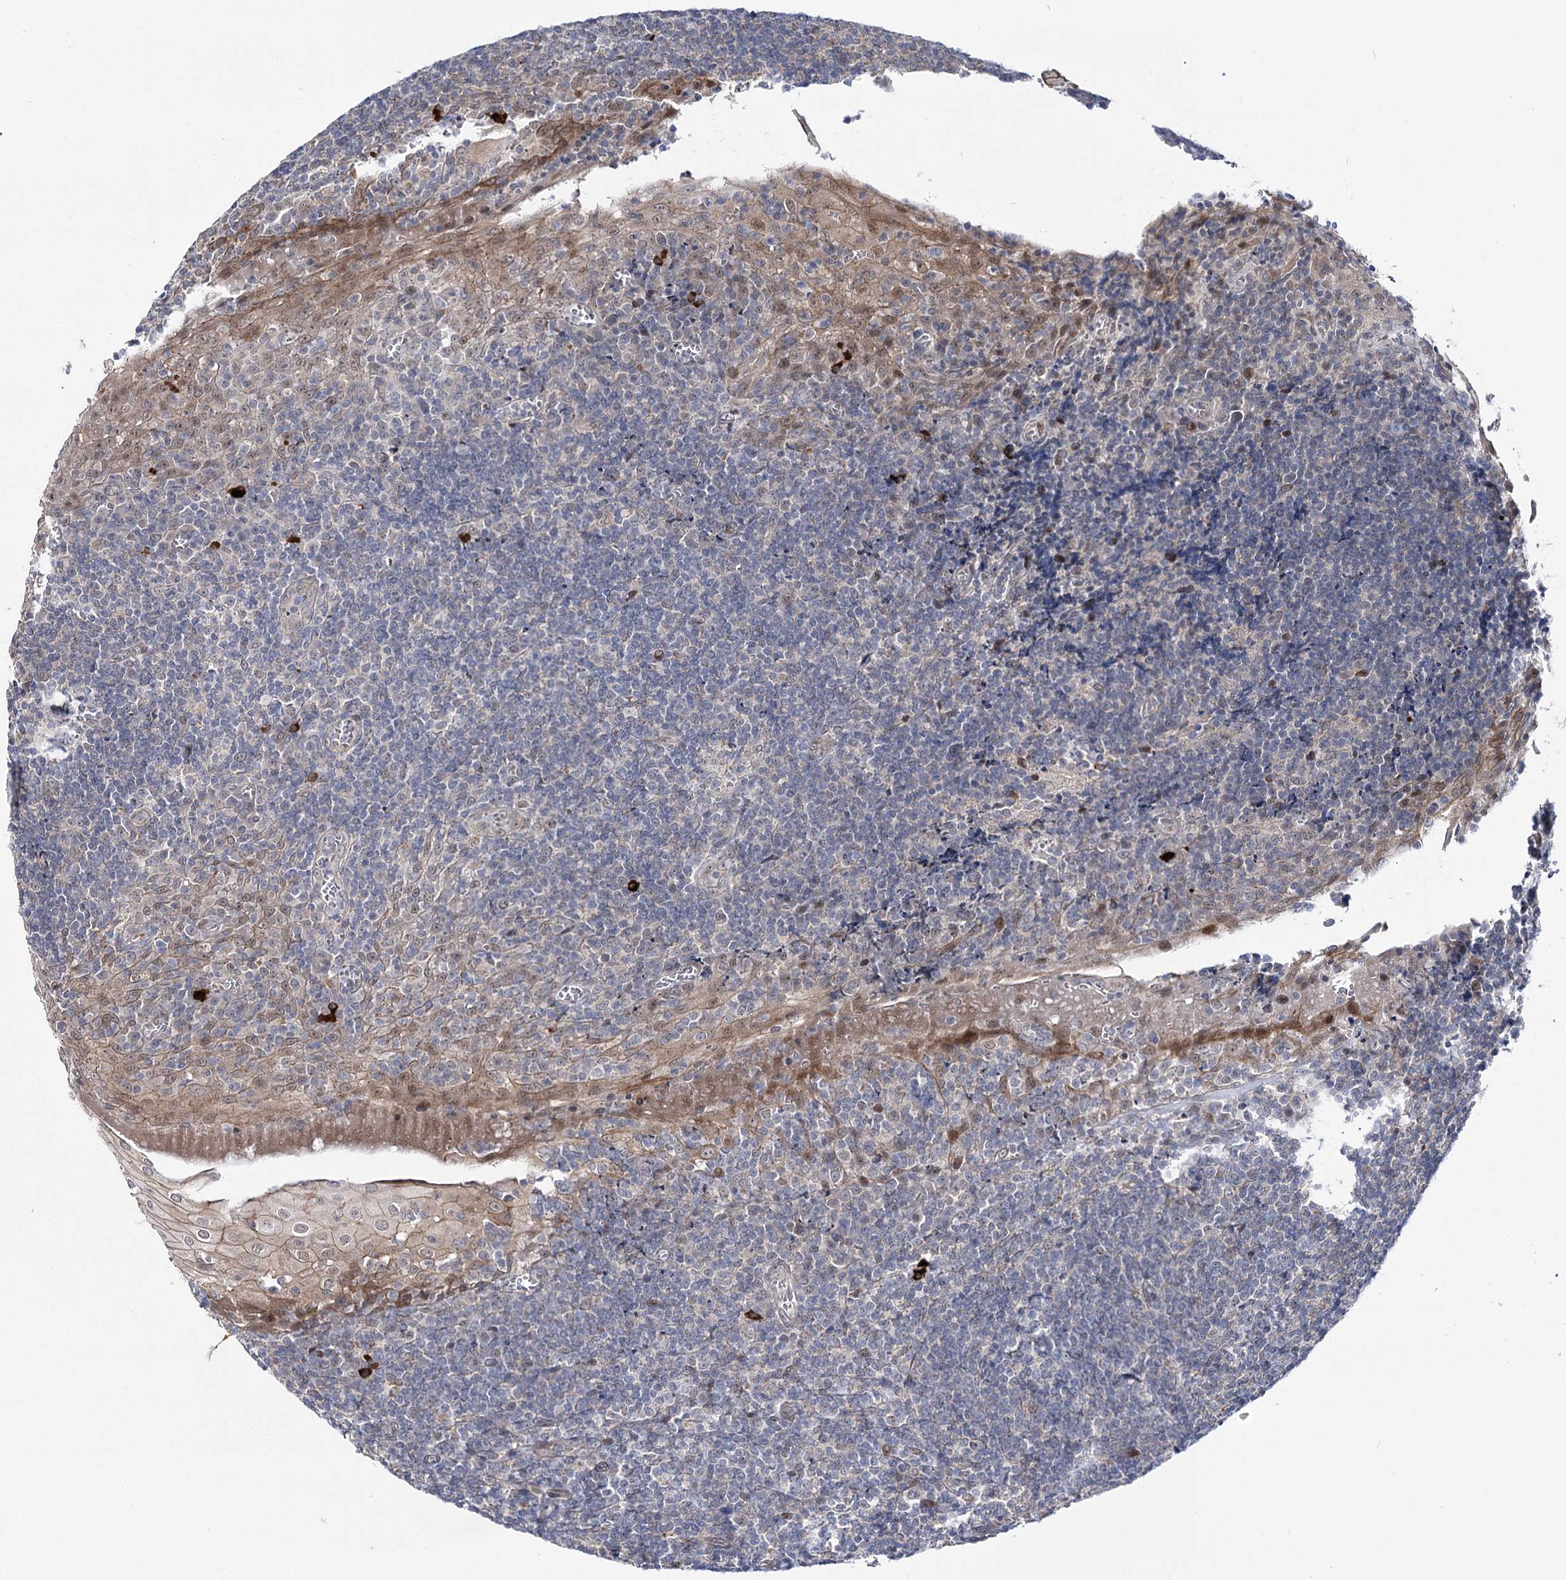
{"staining": {"intensity": "negative", "quantity": "none", "location": "none"}, "tissue": "tonsil", "cell_type": "Germinal center cells", "image_type": "normal", "snomed": [{"axis": "morphology", "description": "Normal tissue, NOS"}, {"axis": "topography", "description": "Tonsil"}], "caption": "Germinal center cells show no significant protein staining in unremarkable tonsil. (DAB (3,3'-diaminobenzidine) IHC visualized using brightfield microscopy, high magnification).", "gene": "ARHGAP32", "patient": {"sex": "male", "age": 37}}